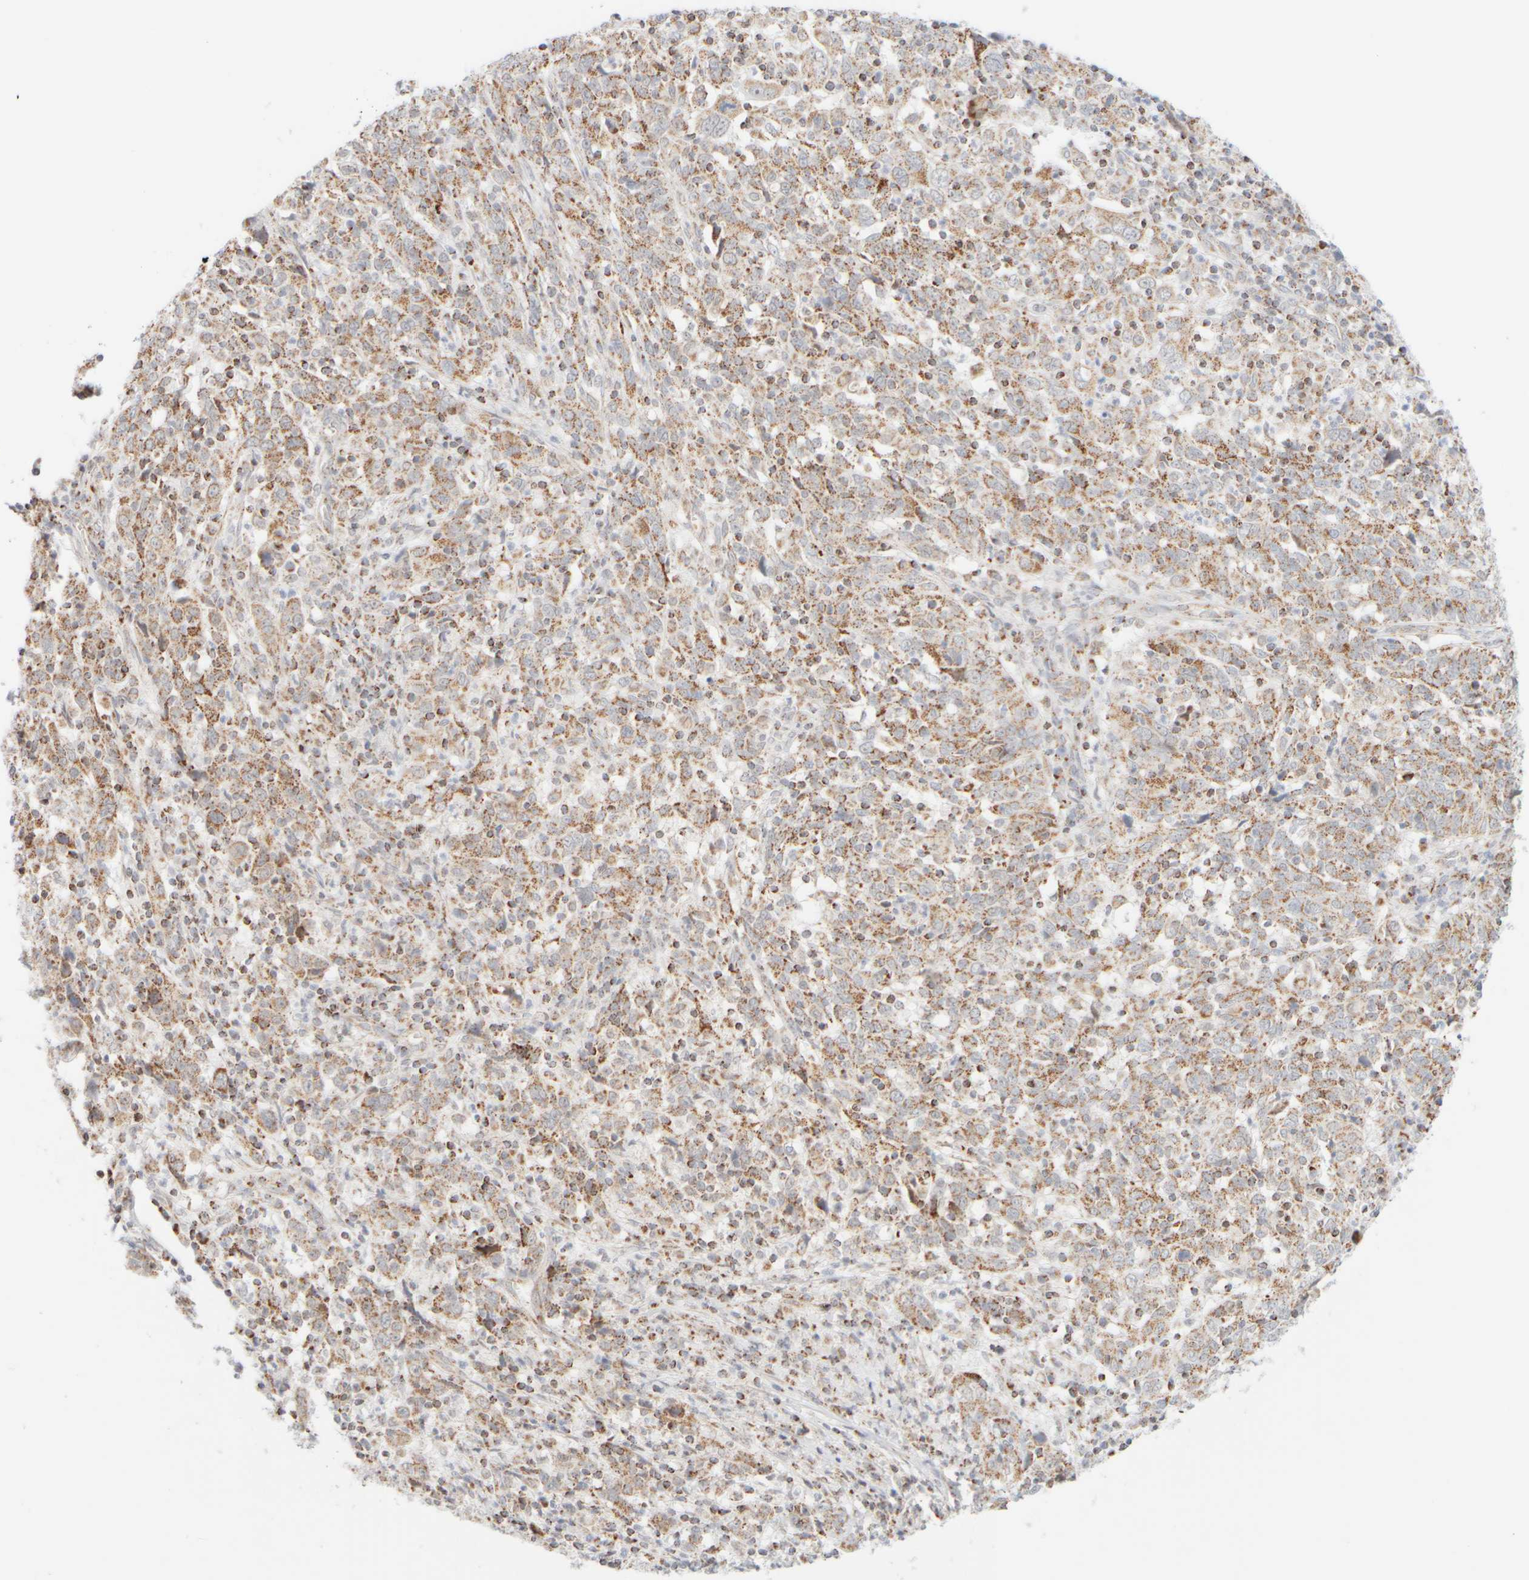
{"staining": {"intensity": "weak", "quantity": ">75%", "location": "cytoplasmic/membranous"}, "tissue": "cervical cancer", "cell_type": "Tumor cells", "image_type": "cancer", "snomed": [{"axis": "morphology", "description": "Squamous cell carcinoma, NOS"}, {"axis": "topography", "description": "Cervix"}], "caption": "Brown immunohistochemical staining in cervical cancer reveals weak cytoplasmic/membranous staining in approximately >75% of tumor cells. The protein of interest is shown in brown color, while the nuclei are stained blue.", "gene": "PPM1K", "patient": {"sex": "female", "age": 46}}